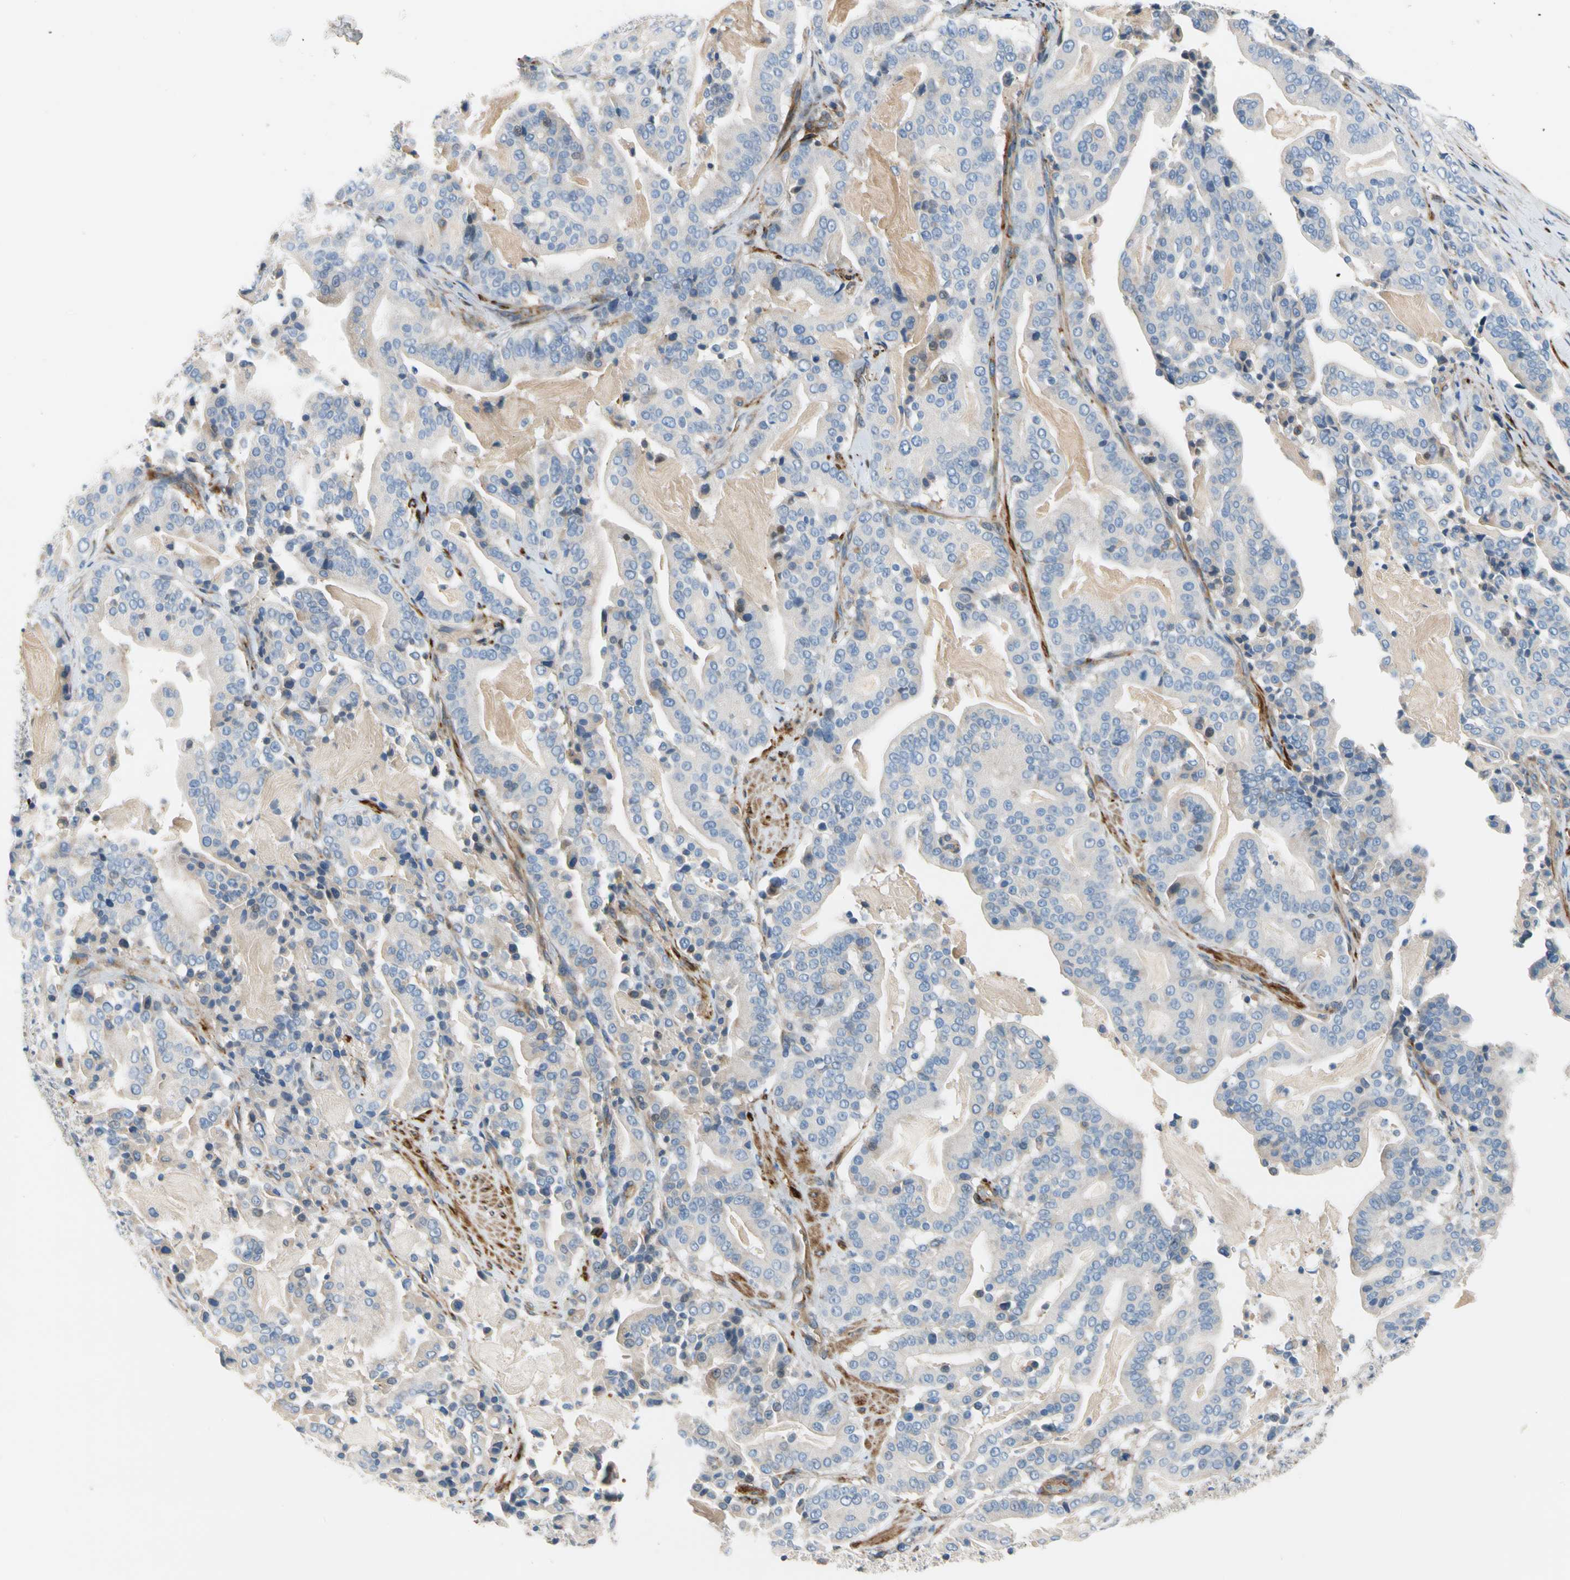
{"staining": {"intensity": "negative", "quantity": "none", "location": "none"}, "tissue": "pancreatic cancer", "cell_type": "Tumor cells", "image_type": "cancer", "snomed": [{"axis": "morphology", "description": "Adenocarcinoma, NOS"}, {"axis": "topography", "description": "Pancreas"}], "caption": "Tumor cells are negative for brown protein staining in pancreatic adenocarcinoma.", "gene": "ENTREP3", "patient": {"sex": "male", "age": 63}}